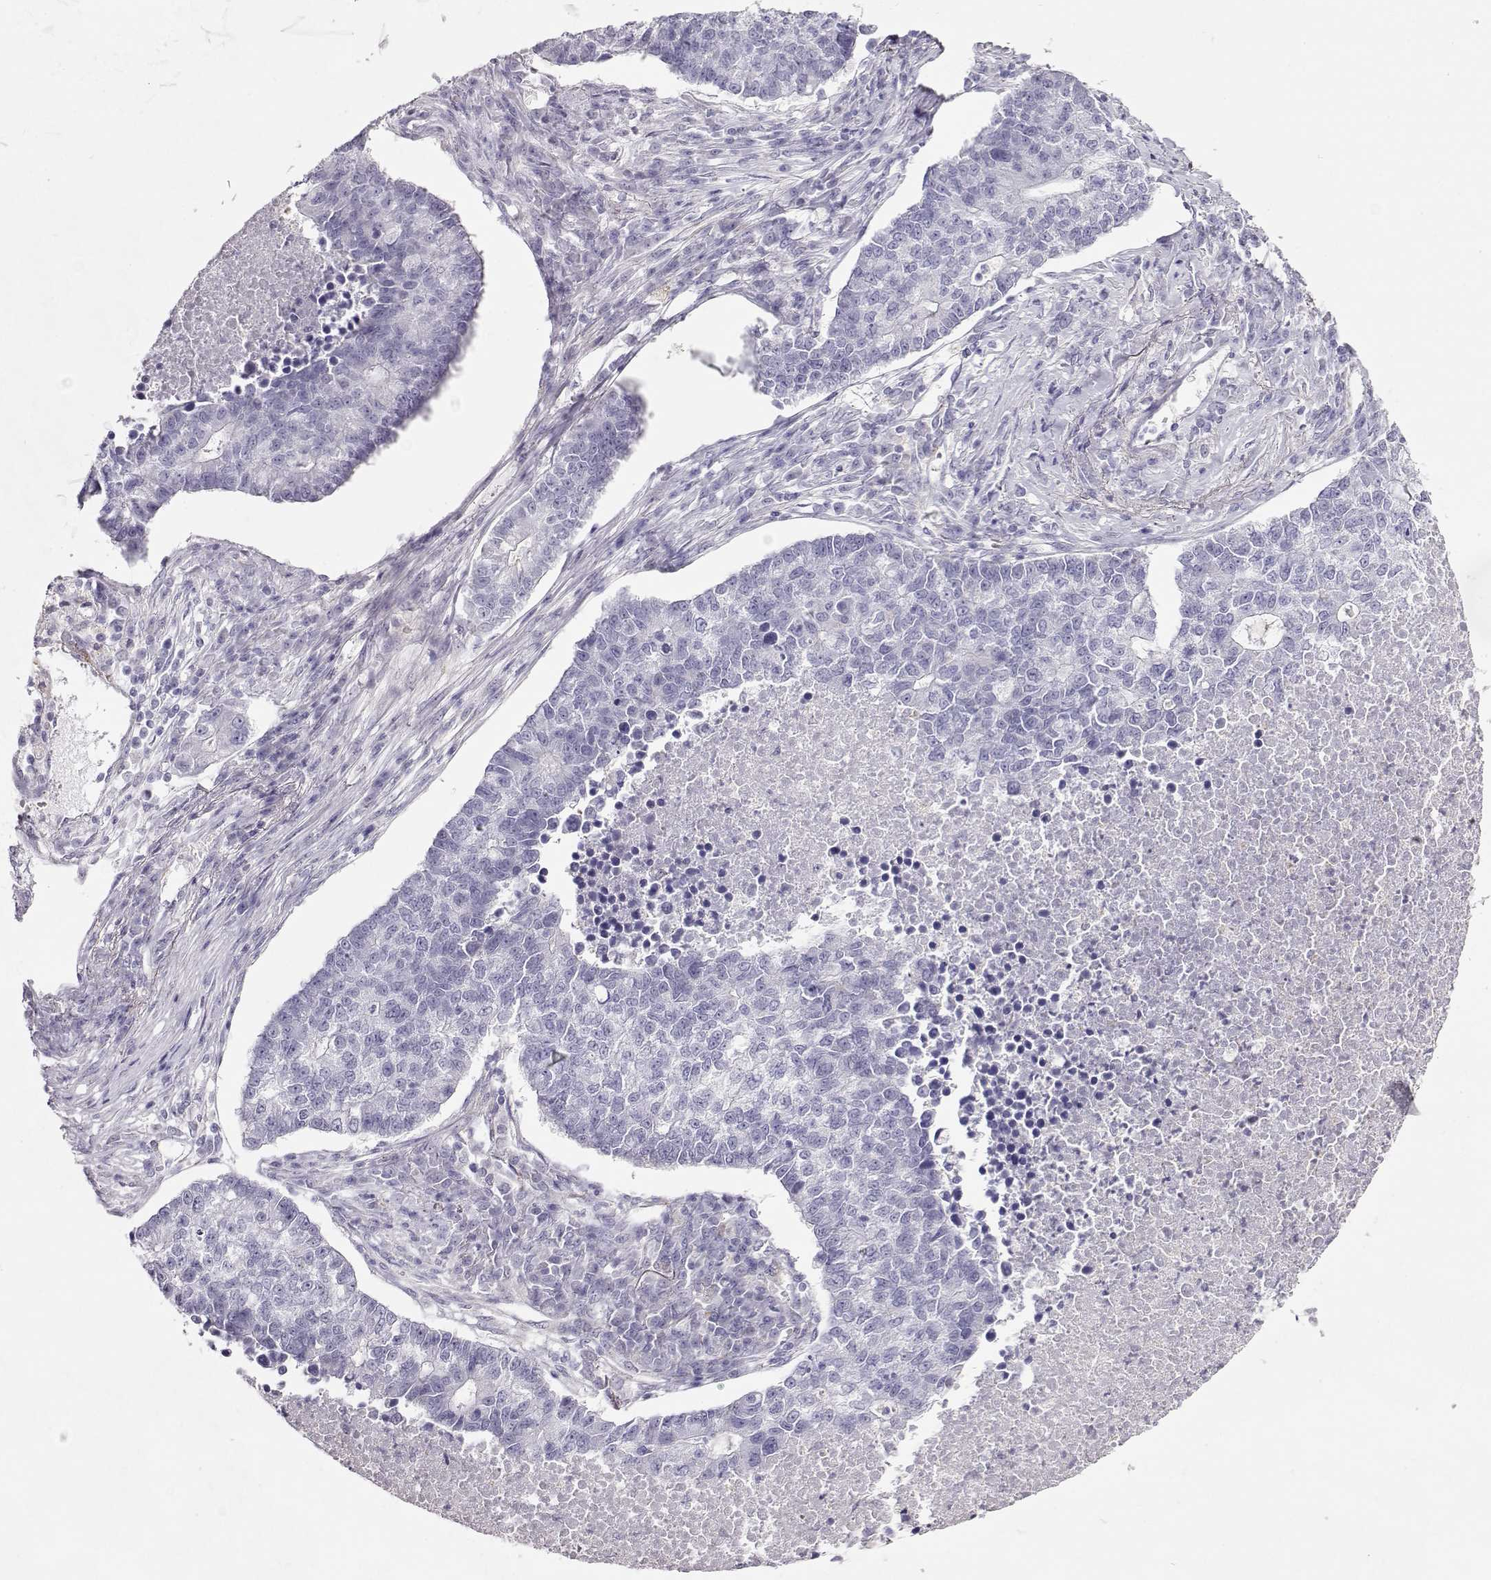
{"staining": {"intensity": "negative", "quantity": "none", "location": "none"}, "tissue": "lung cancer", "cell_type": "Tumor cells", "image_type": "cancer", "snomed": [{"axis": "morphology", "description": "Adenocarcinoma, NOS"}, {"axis": "topography", "description": "Lung"}], "caption": "Lung cancer stained for a protein using immunohistochemistry shows no expression tumor cells.", "gene": "RBM44", "patient": {"sex": "male", "age": 57}}